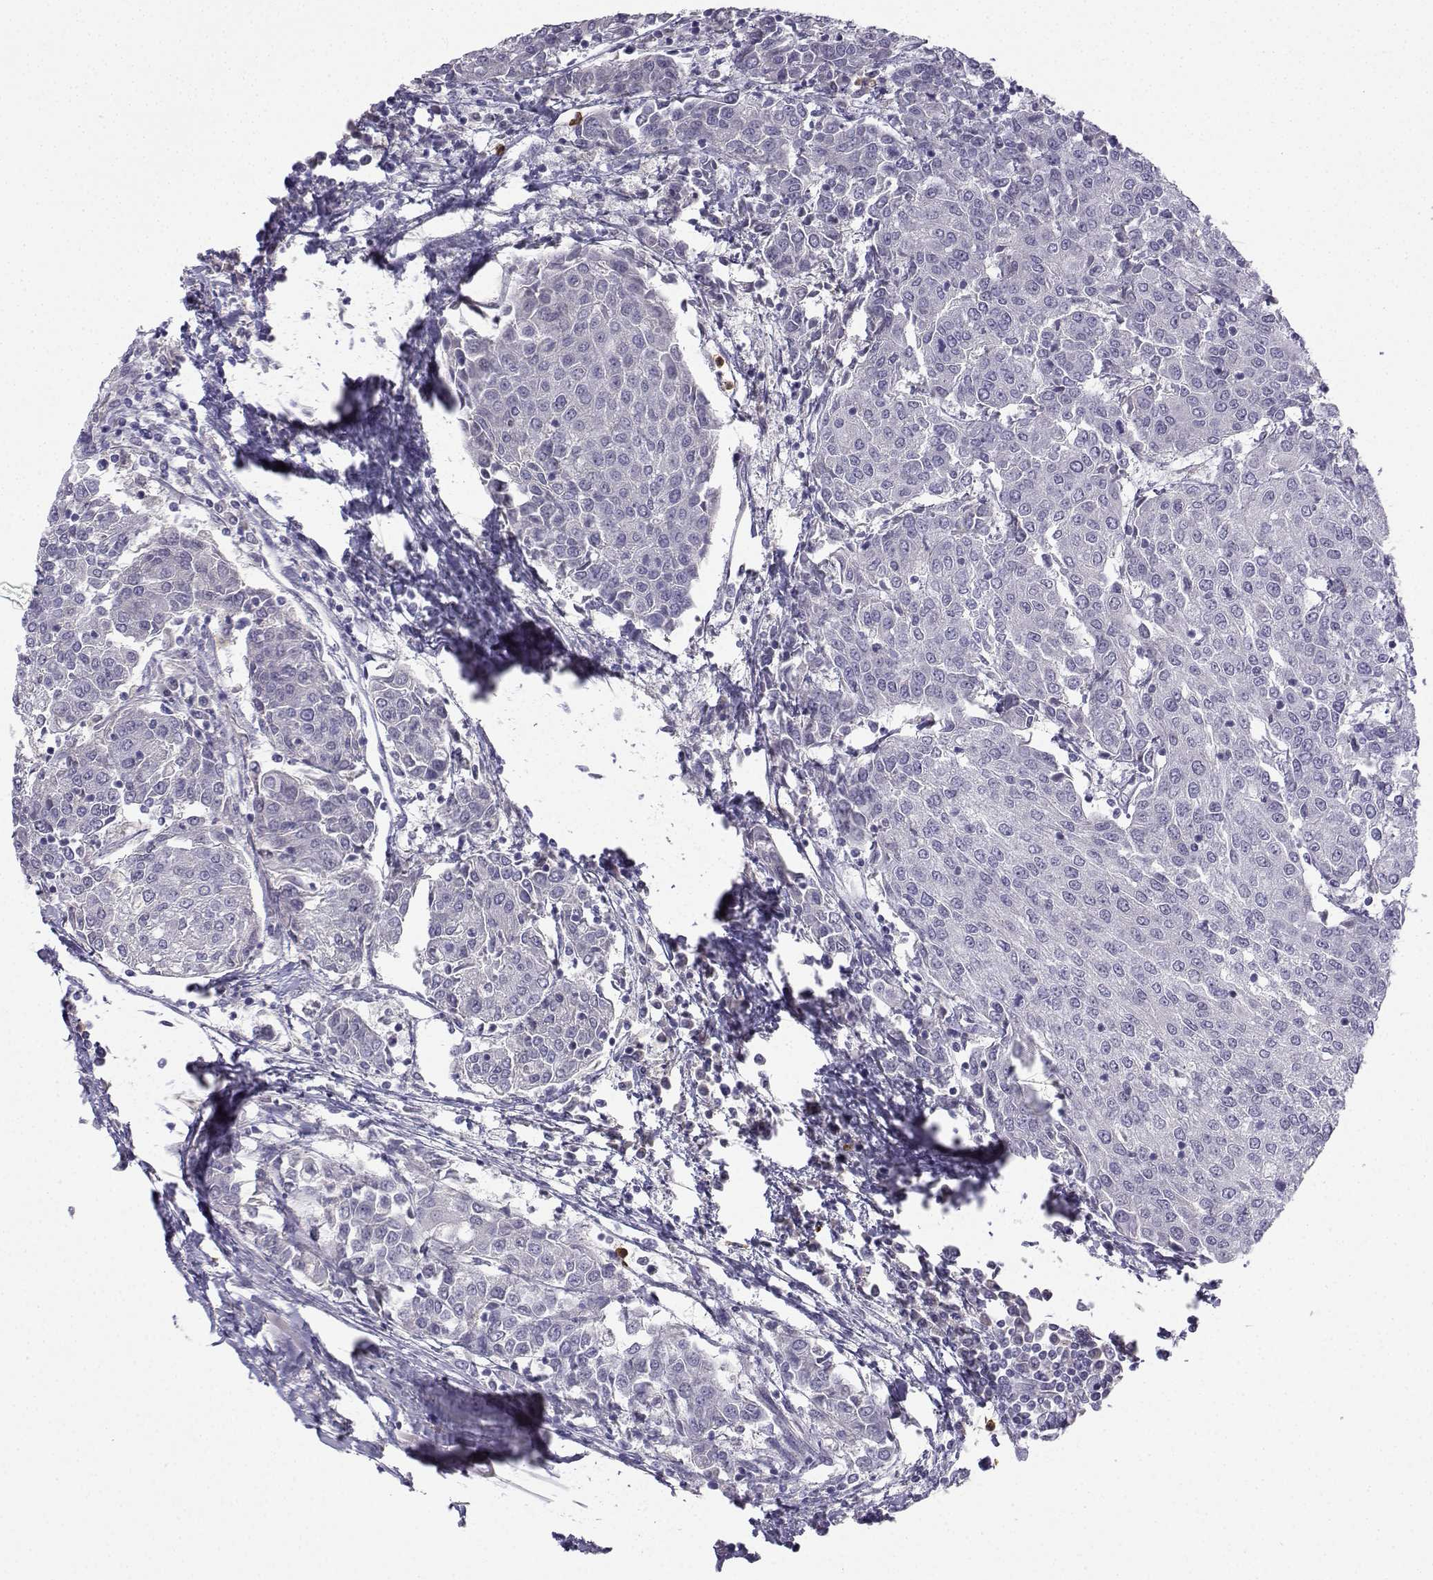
{"staining": {"intensity": "negative", "quantity": "none", "location": "none"}, "tissue": "urothelial cancer", "cell_type": "Tumor cells", "image_type": "cancer", "snomed": [{"axis": "morphology", "description": "Urothelial carcinoma, High grade"}, {"axis": "topography", "description": "Urinary bladder"}], "caption": "IHC photomicrograph of urothelial cancer stained for a protein (brown), which demonstrates no expression in tumor cells.", "gene": "CALY", "patient": {"sex": "female", "age": 85}}